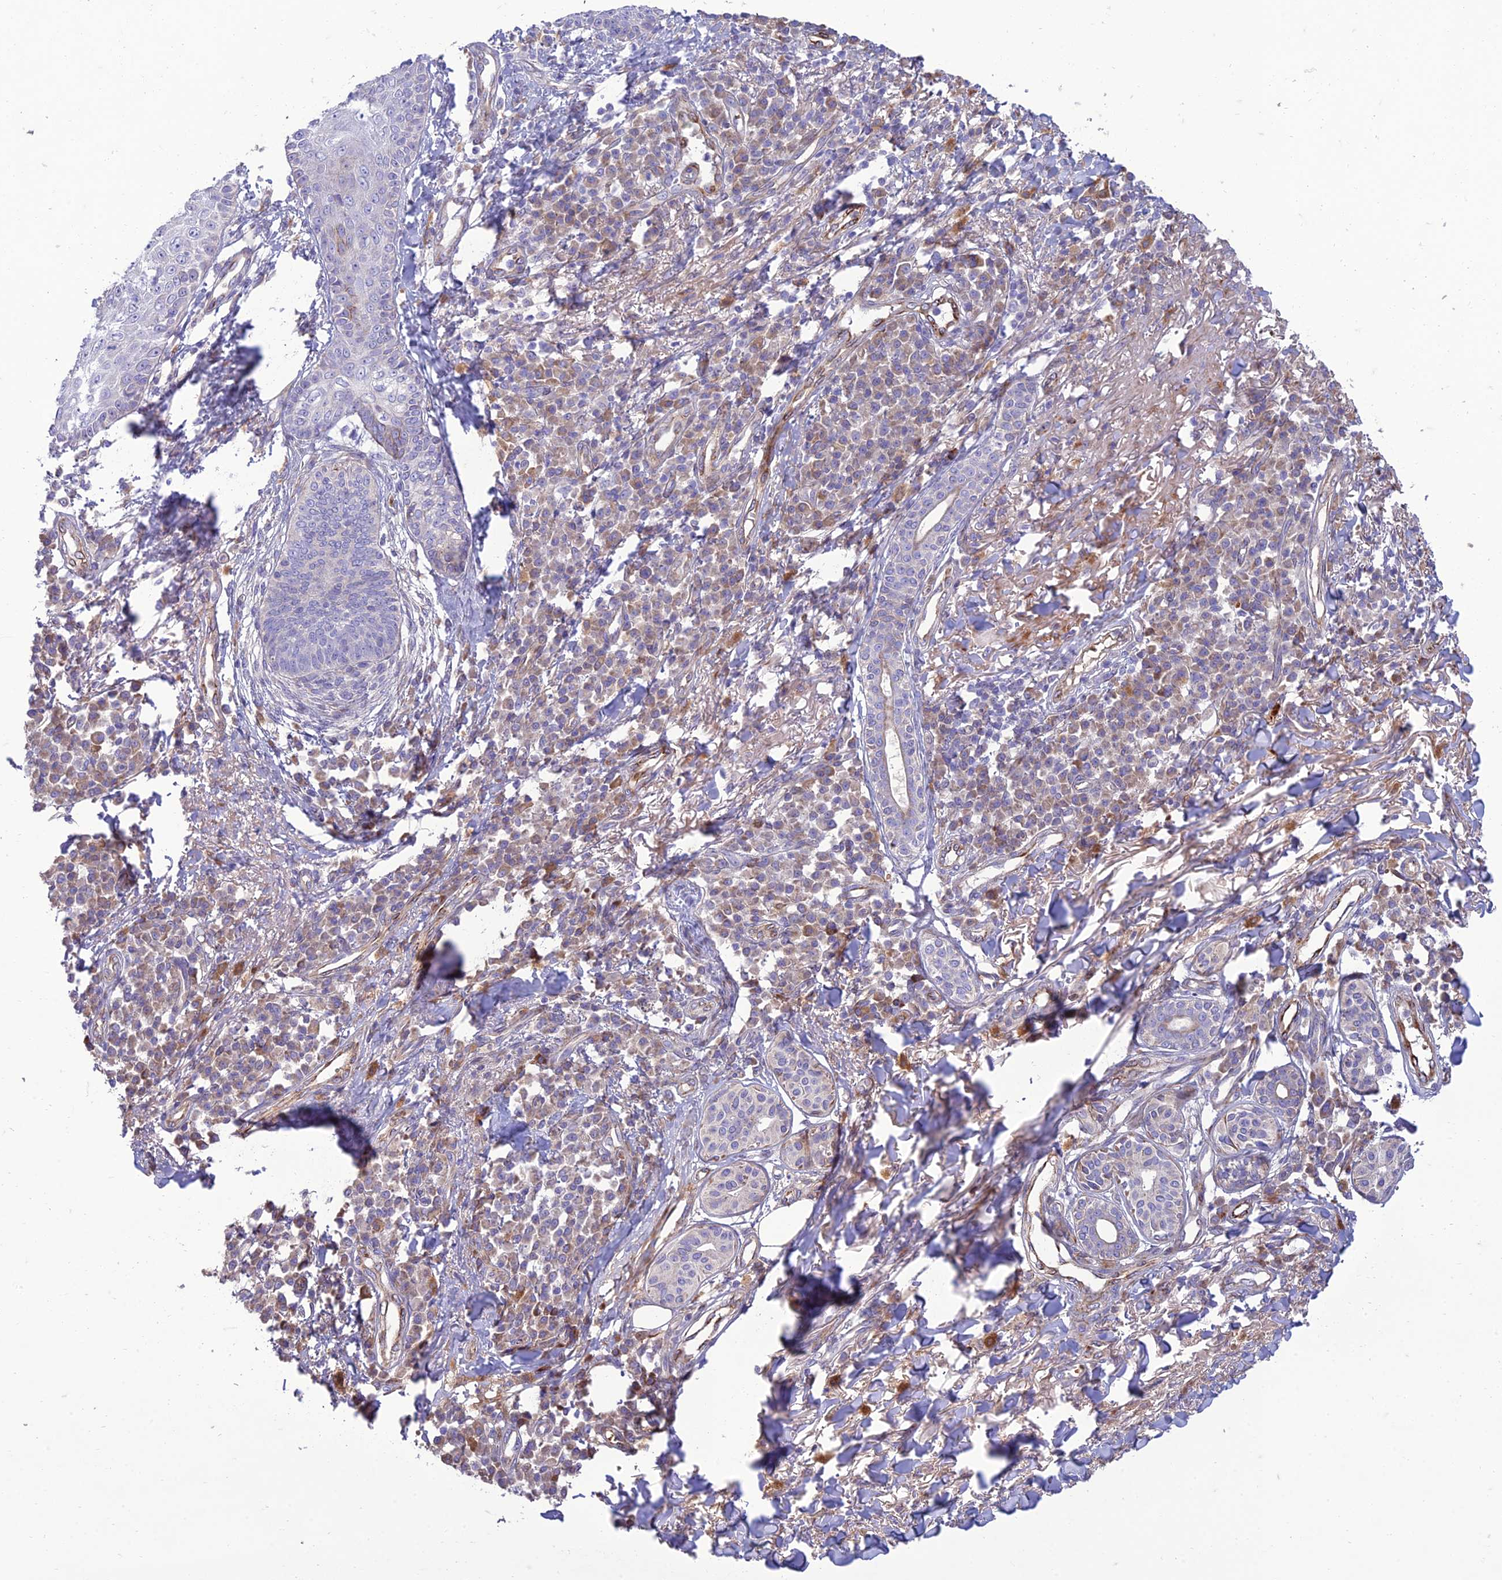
{"staining": {"intensity": "negative", "quantity": "none", "location": "none"}, "tissue": "skin cancer", "cell_type": "Tumor cells", "image_type": "cancer", "snomed": [{"axis": "morphology", "description": "Squamous cell carcinoma, NOS"}, {"axis": "topography", "description": "Skin"}], "caption": "A photomicrograph of skin squamous cell carcinoma stained for a protein shows no brown staining in tumor cells.", "gene": "SEL1L3", "patient": {"sex": "male", "age": 71}}